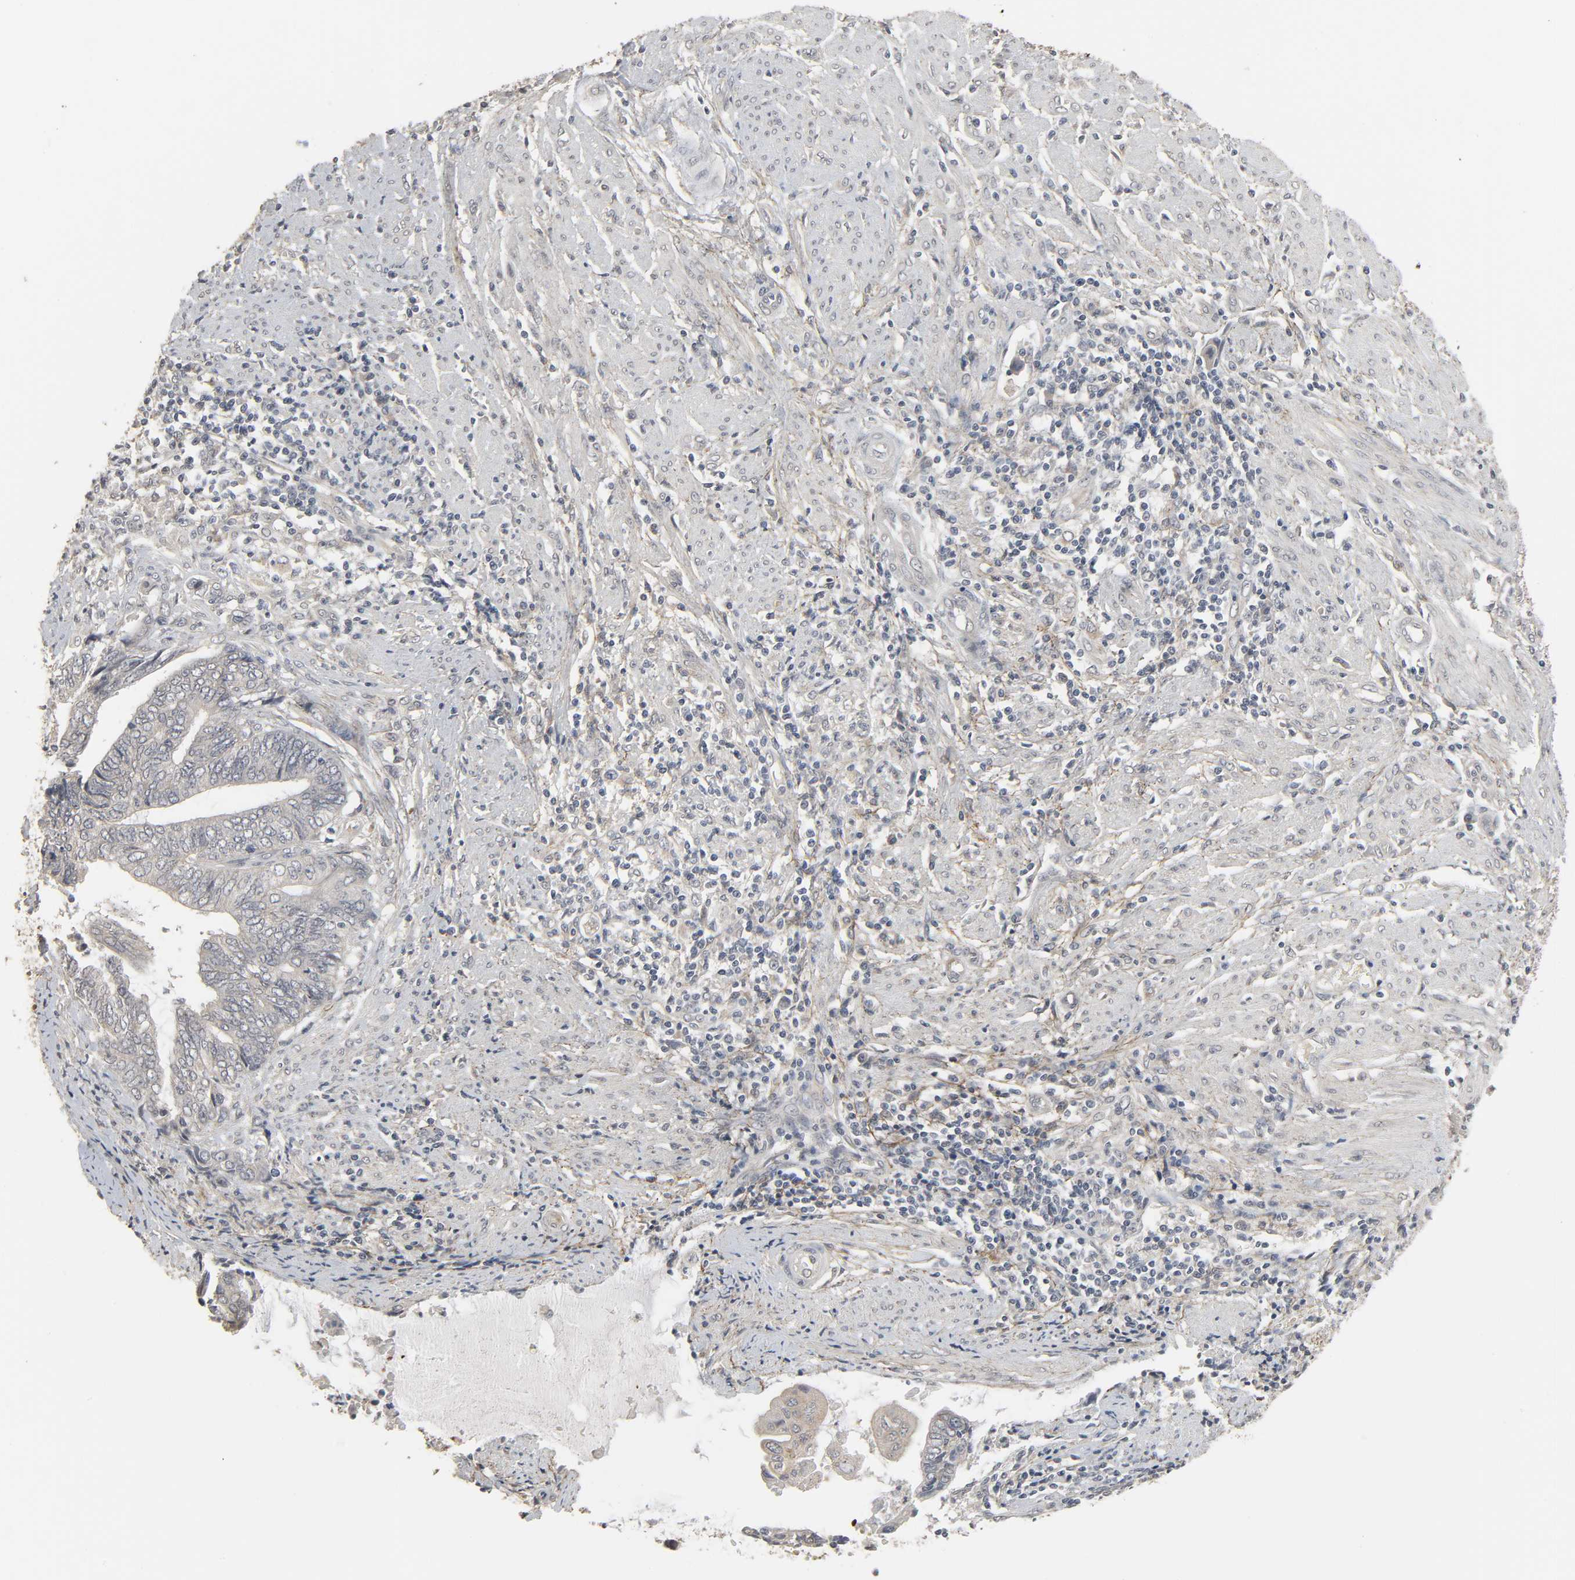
{"staining": {"intensity": "negative", "quantity": "none", "location": "none"}, "tissue": "endometrial cancer", "cell_type": "Tumor cells", "image_type": "cancer", "snomed": [{"axis": "morphology", "description": "Adenocarcinoma, NOS"}, {"axis": "topography", "description": "Uterus"}, {"axis": "topography", "description": "Endometrium"}], "caption": "Tumor cells are negative for protein expression in human adenocarcinoma (endometrial).", "gene": "ZNF222", "patient": {"sex": "female", "age": 70}}